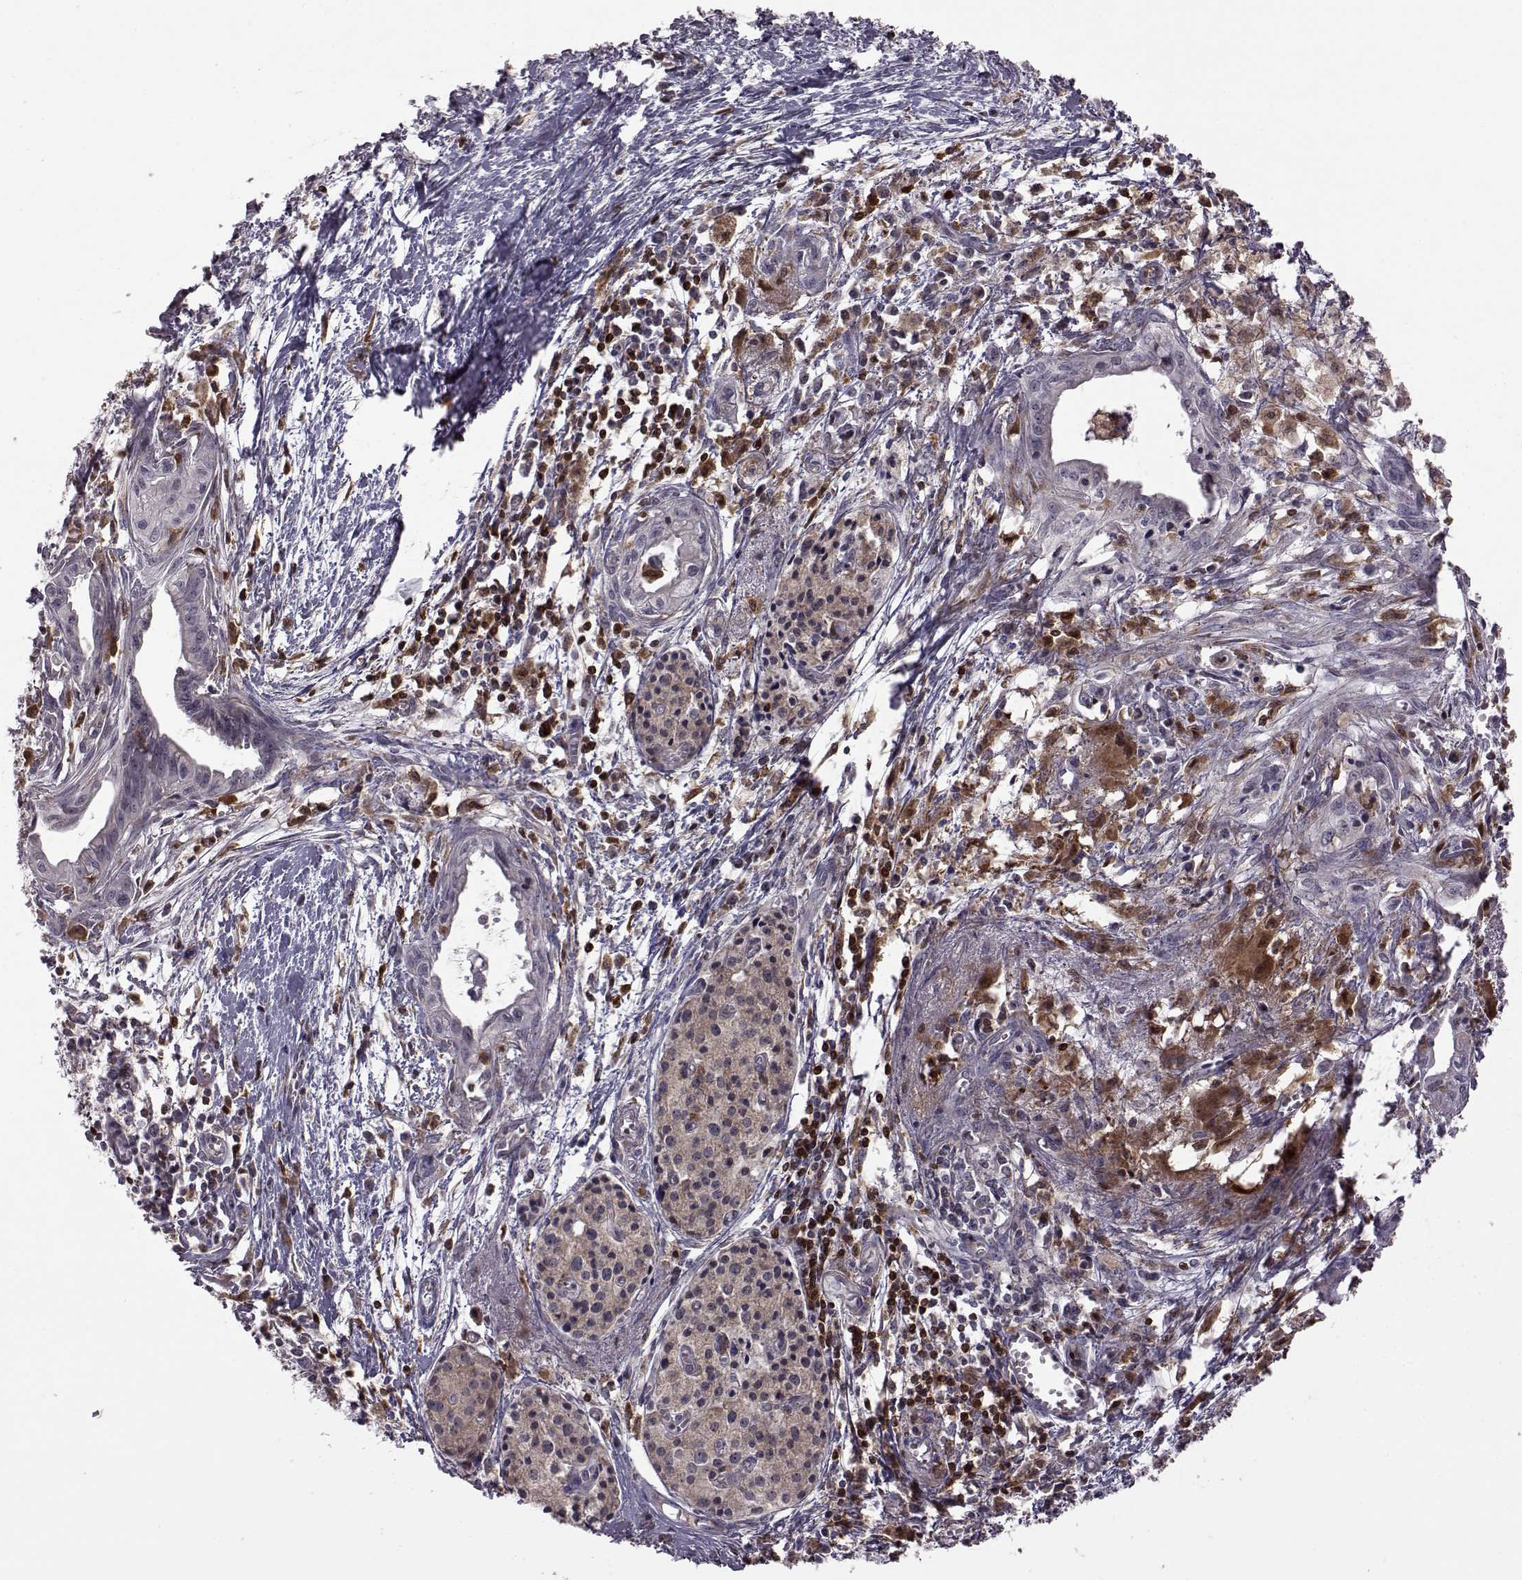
{"staining": {"intensity": "negative", "quantity": "none", "location": "none"}, "tissue": "pancreatic cancer", "cell_type": "Tumor cells", "image_type": "cancer", "snomed": [{"axis": "morphology", "description": "Adenocarcinoma, NOS"}, {"axis": "topography", "description": "Pancreas"}], "caption": "The photomicrograph displays no staining of tumor cells in adenocarcinoma (pancreatic). (Stains: DAB (3,3'-diaminobenzidine) IHC with hematoxylin counter stain, Microscopy: brightfield microscopy at high magnification).", "gene": "DOK2", "patient": {"sex": "female", "age": 61}}